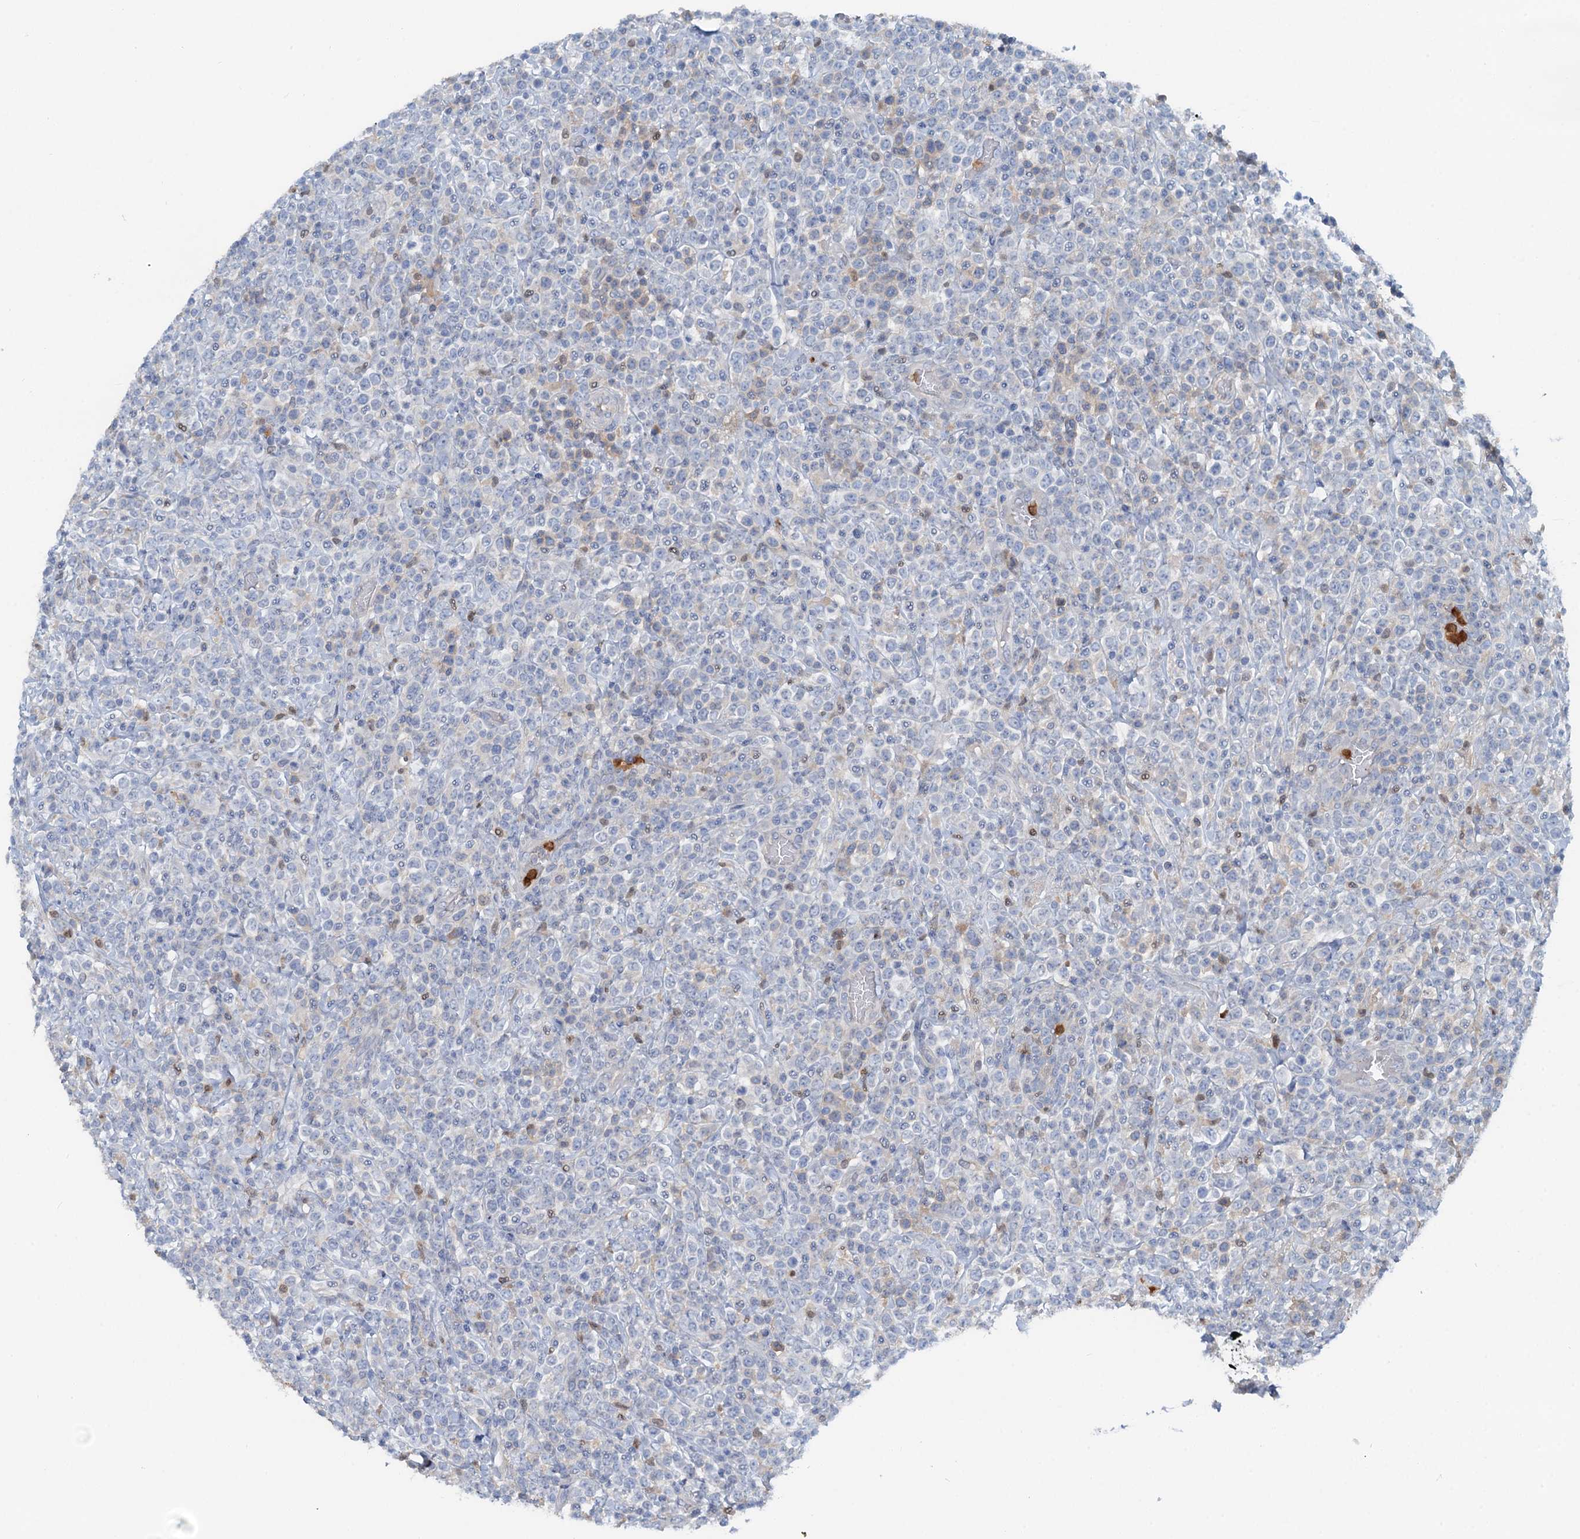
{"staining": {"intensity": "negative", "quantity": "none", "location": "none"}, "tissue": "lymphoma", "cell_type": "Tumor cells", "image_type": "cancer", "snomed": [{"axis": "morphology", "description": "Malignant lymphoma, non-Hodgkin's type, High grade"}, {"axis": "topography", "description": "Colon"}], "caption": "Immunohistochemistry of malignant lymphoma, non-Hodgkin's type (high-grade) shows no staining in tumor cells. (DAB immunohistochemistry (IHC), high magnification).", "gene": "OTOA", "patient": {"sex": "female", "age": 53}}